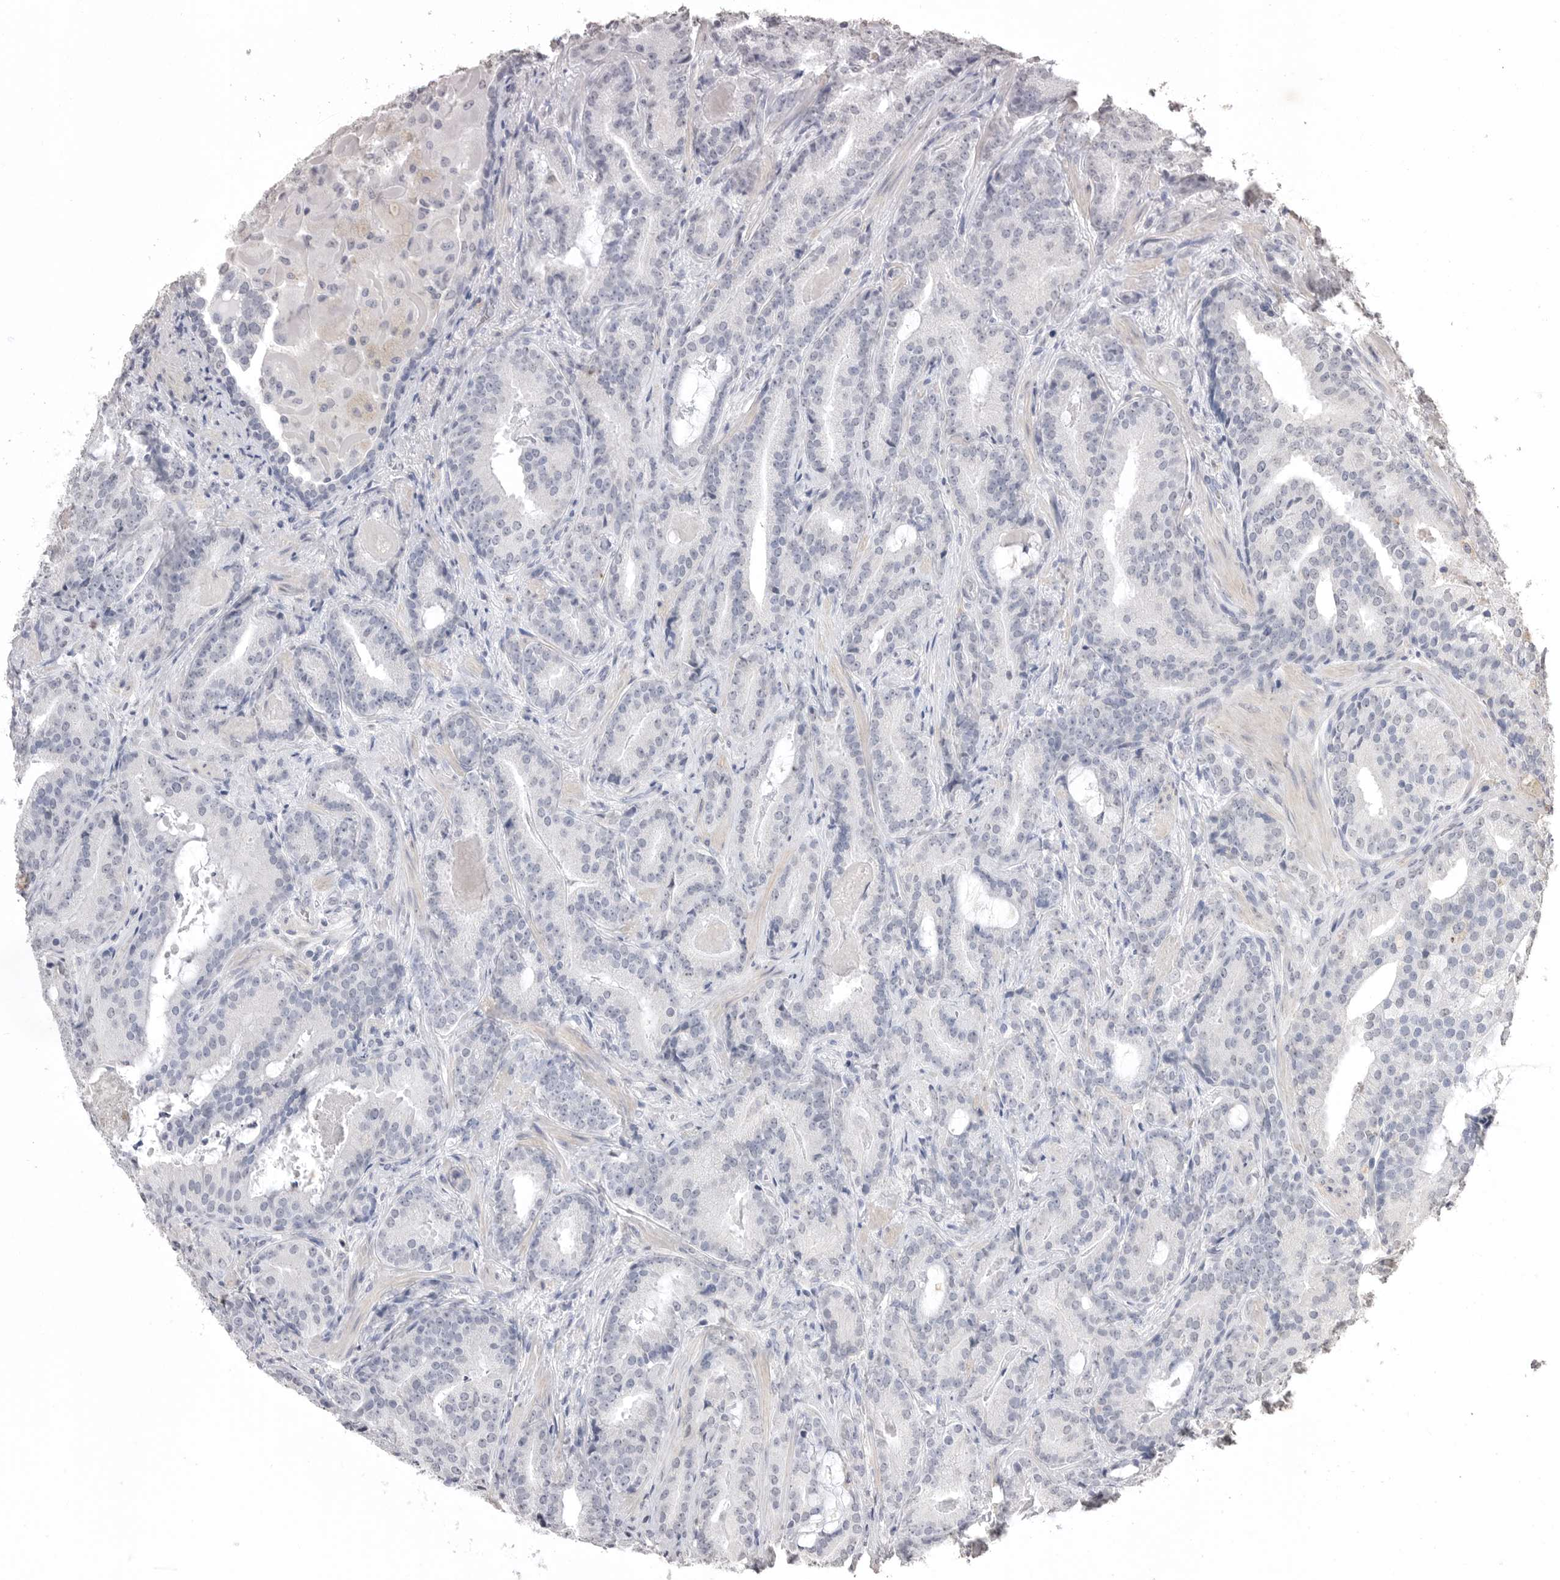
{"staining": {"intensity": "negative", "quantity": "none", "location": "none"}, "tissue": "prostate cancer", "cell_type": "Tumor cells", "image_type": "cancer", "snomed": [{"axis": "morphology", "description": "Adenocarcinoma, Low grade"}, {"axis": "topography", "description": "Prostate"}], "caption": "Image shows no protein staining in tumor cells of prostate adenocarcinoma (low-grade) tissue.", "gene": "ICAM5", "patient": {"sex": "male", "age": 67}}